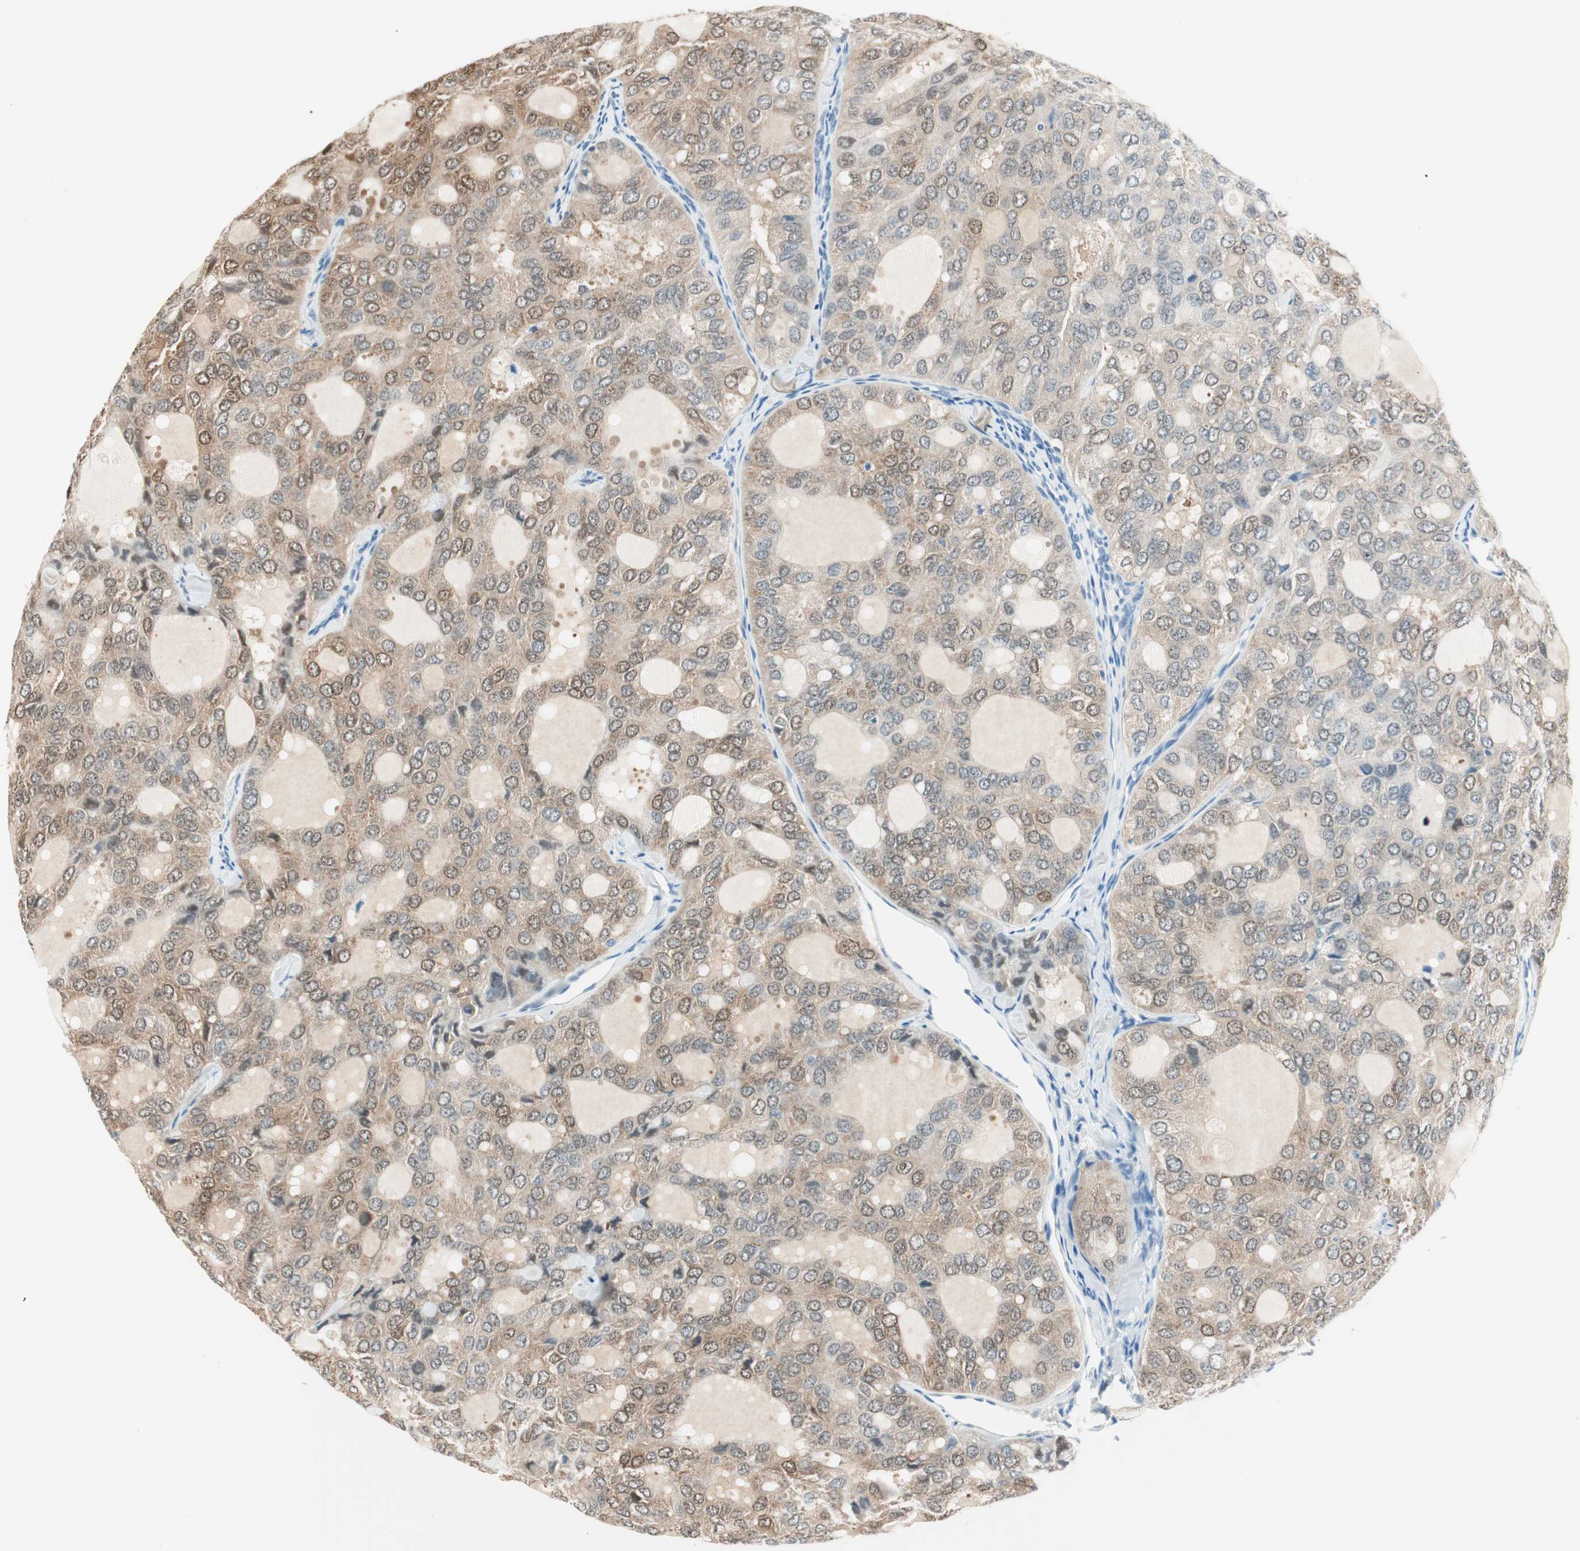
{"staining": {"intensity": "weak", "quantity": ">75%", "location": "cytoplasmic/membranous"}, "tissue": "thyroid cancer", "cell_type": "Tumor cells", "image_type": "cancer", "snomed": [{"axis": "morphology", "description": "Follicular adenoma carcinoma, NOS"}, {"axis": "topography", "description": "Thyroid gland"}], "caption": "High-power microscopy captured an immunohistochemistry (IHC) image of thyroid cancer, revealing weak cytoplasmic/membranous positivity in about >75% of tumor cells.", "gene": "GNAO1", "patient": {"sex": "male", "age": 75}}